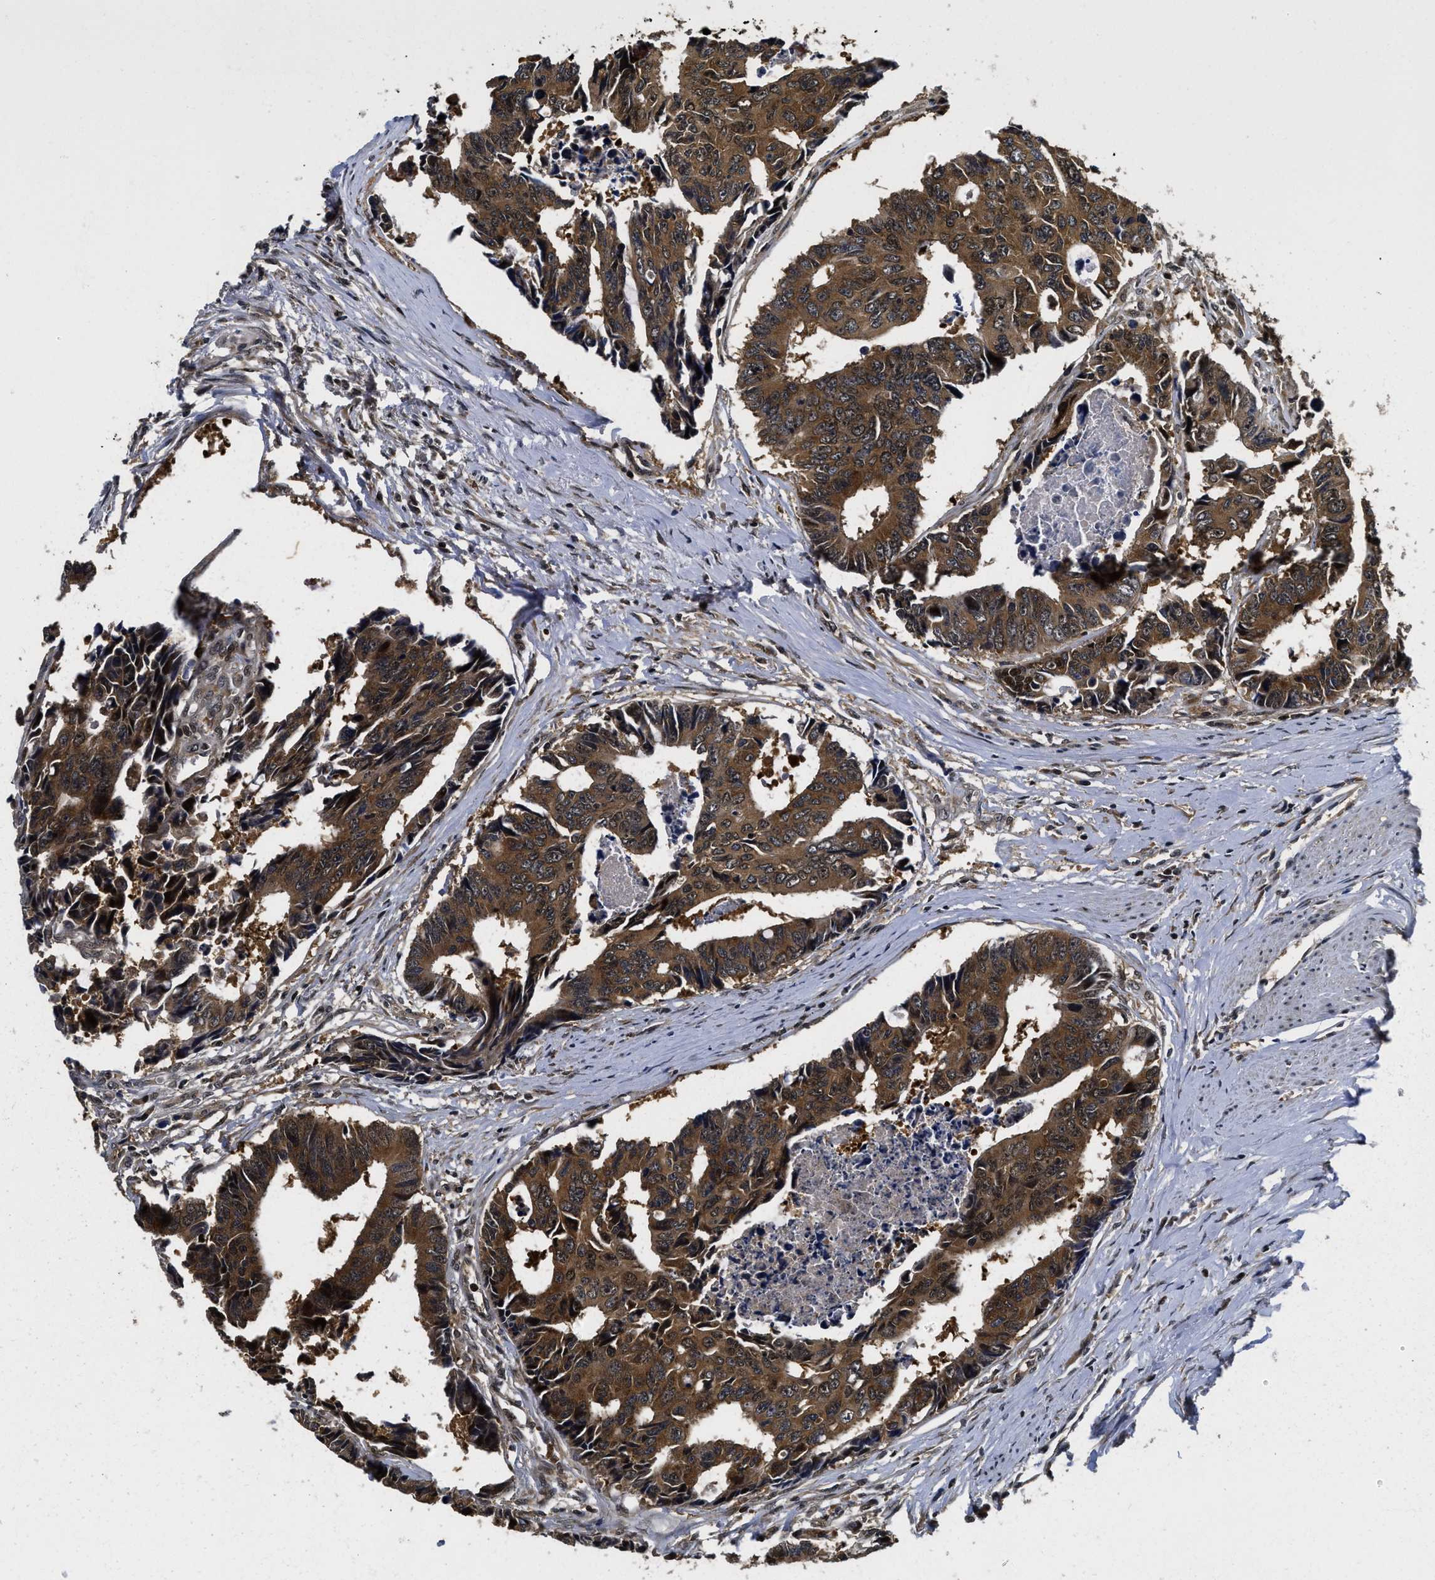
{"staining": {"intensity": "strong", "quantity": ">75%", "location": "cytoplasmic/membranous"}, "tissue": "colorectal cancer", "cell_type": "Tumor cells", "image_type": "cancer", "snomed": [{"axis": "morphology", "description": "Adenocarcinoma, NOS"}, {"axis": "topography", "description": "Rectum"}], "caption": "Human colorectal cancer stained for a protein (brown) displays strong cytoplasmic/membranous positive expression in about >75% of tumor cells.", "gene": "ADSL", "patient": {"sex": "male", "age": 84}}